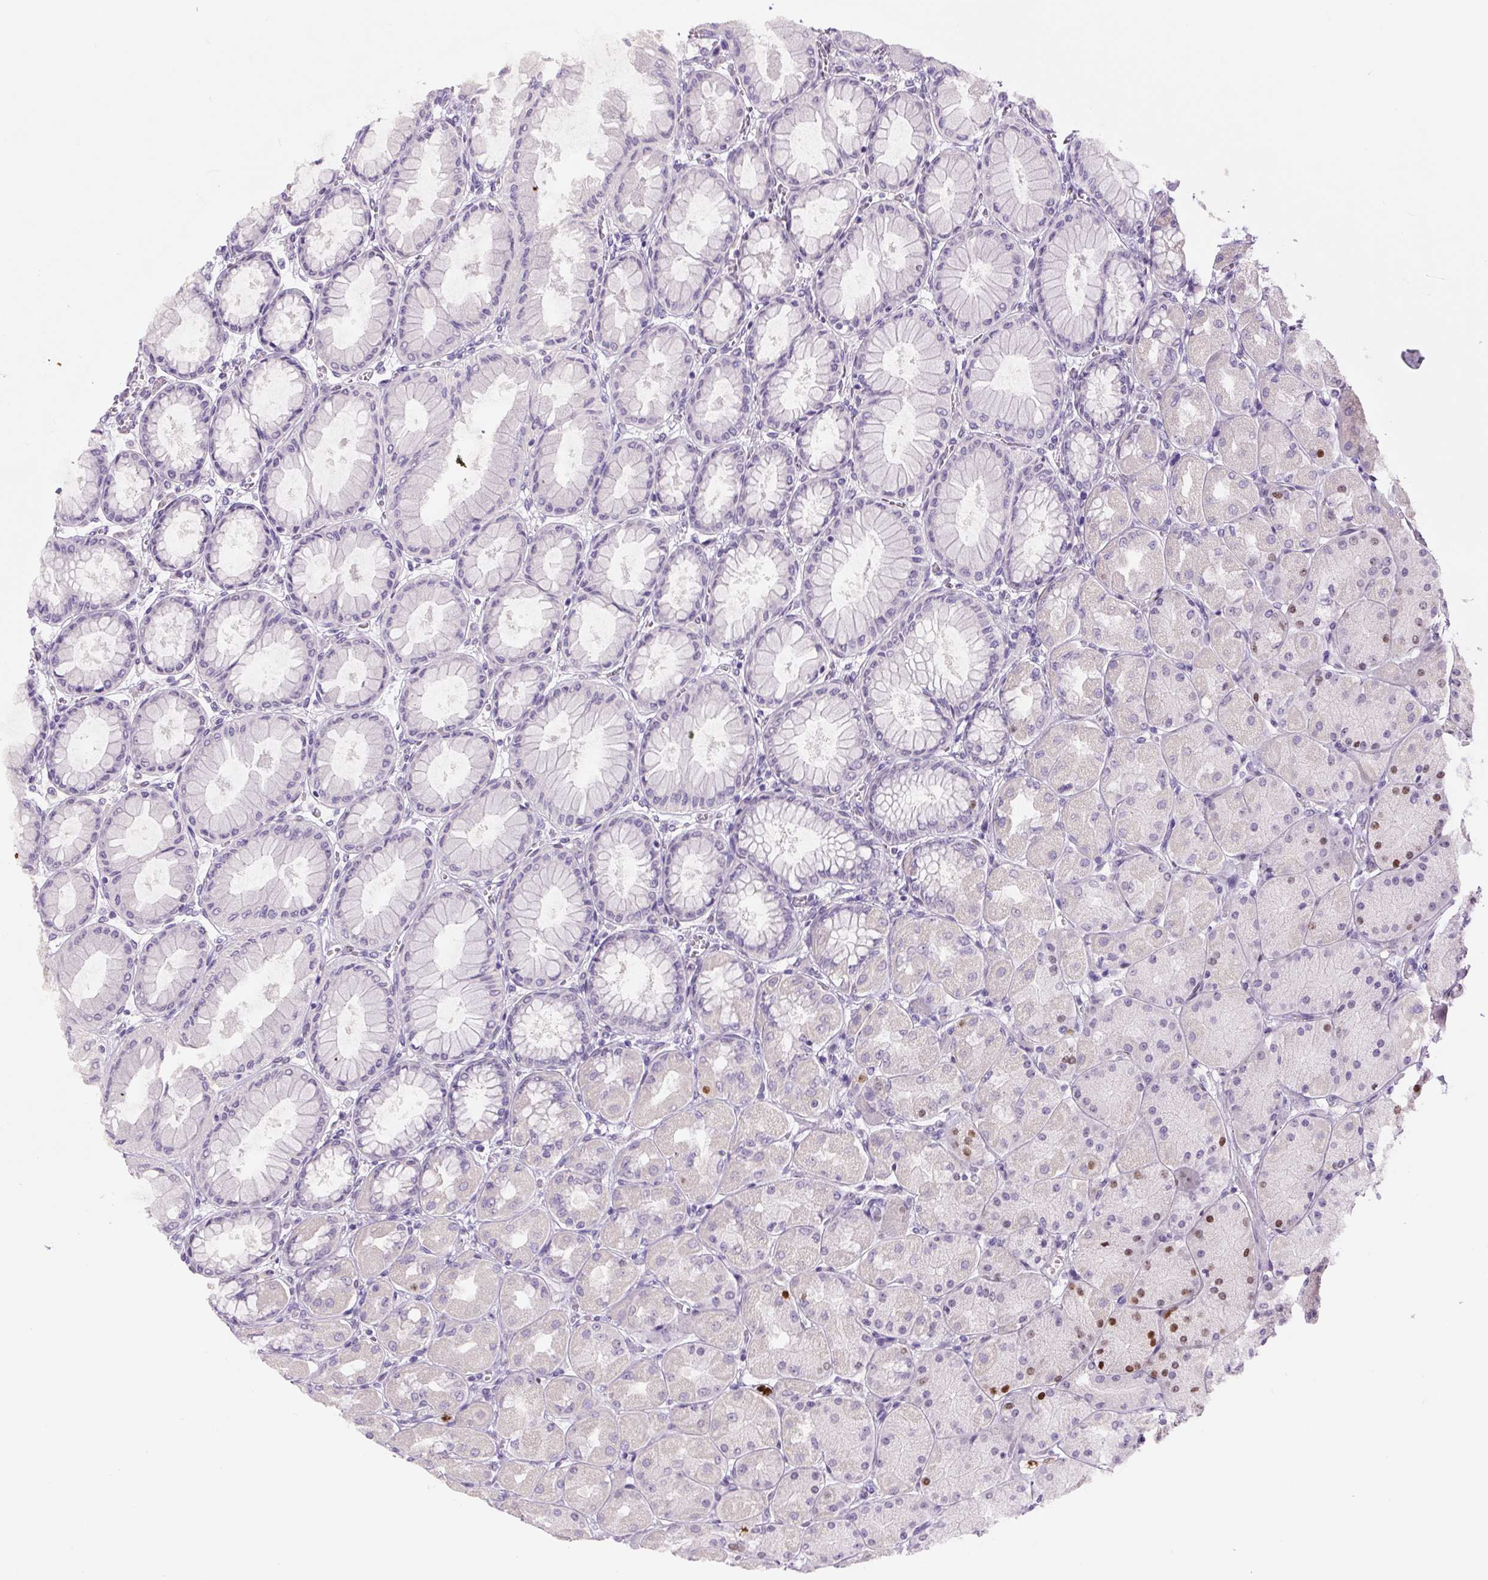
{"staining": {"intensity": "moderate", "quantity": "<25%", "location": "nuclear"}, "tissue": "stomach", "cell_type": "Glandular cells", "image_type": "normal", "snomed": [{"axis": "morphology", "description": "Normal tissue, NOS"}, {"axis": "topography", "description": "Stomach, upper"}], "caption": "IHC (DAB (3,3'-diaminobenzidine)) staining of normal stomach exhibits moderate nuclear protein expression in approximately <25% of glandular cells. (DAB IHC, brown staining for protein, blue staining for nuclei).", "gene": "SIX1", "patient": {"sex": "female", "age": 56}}